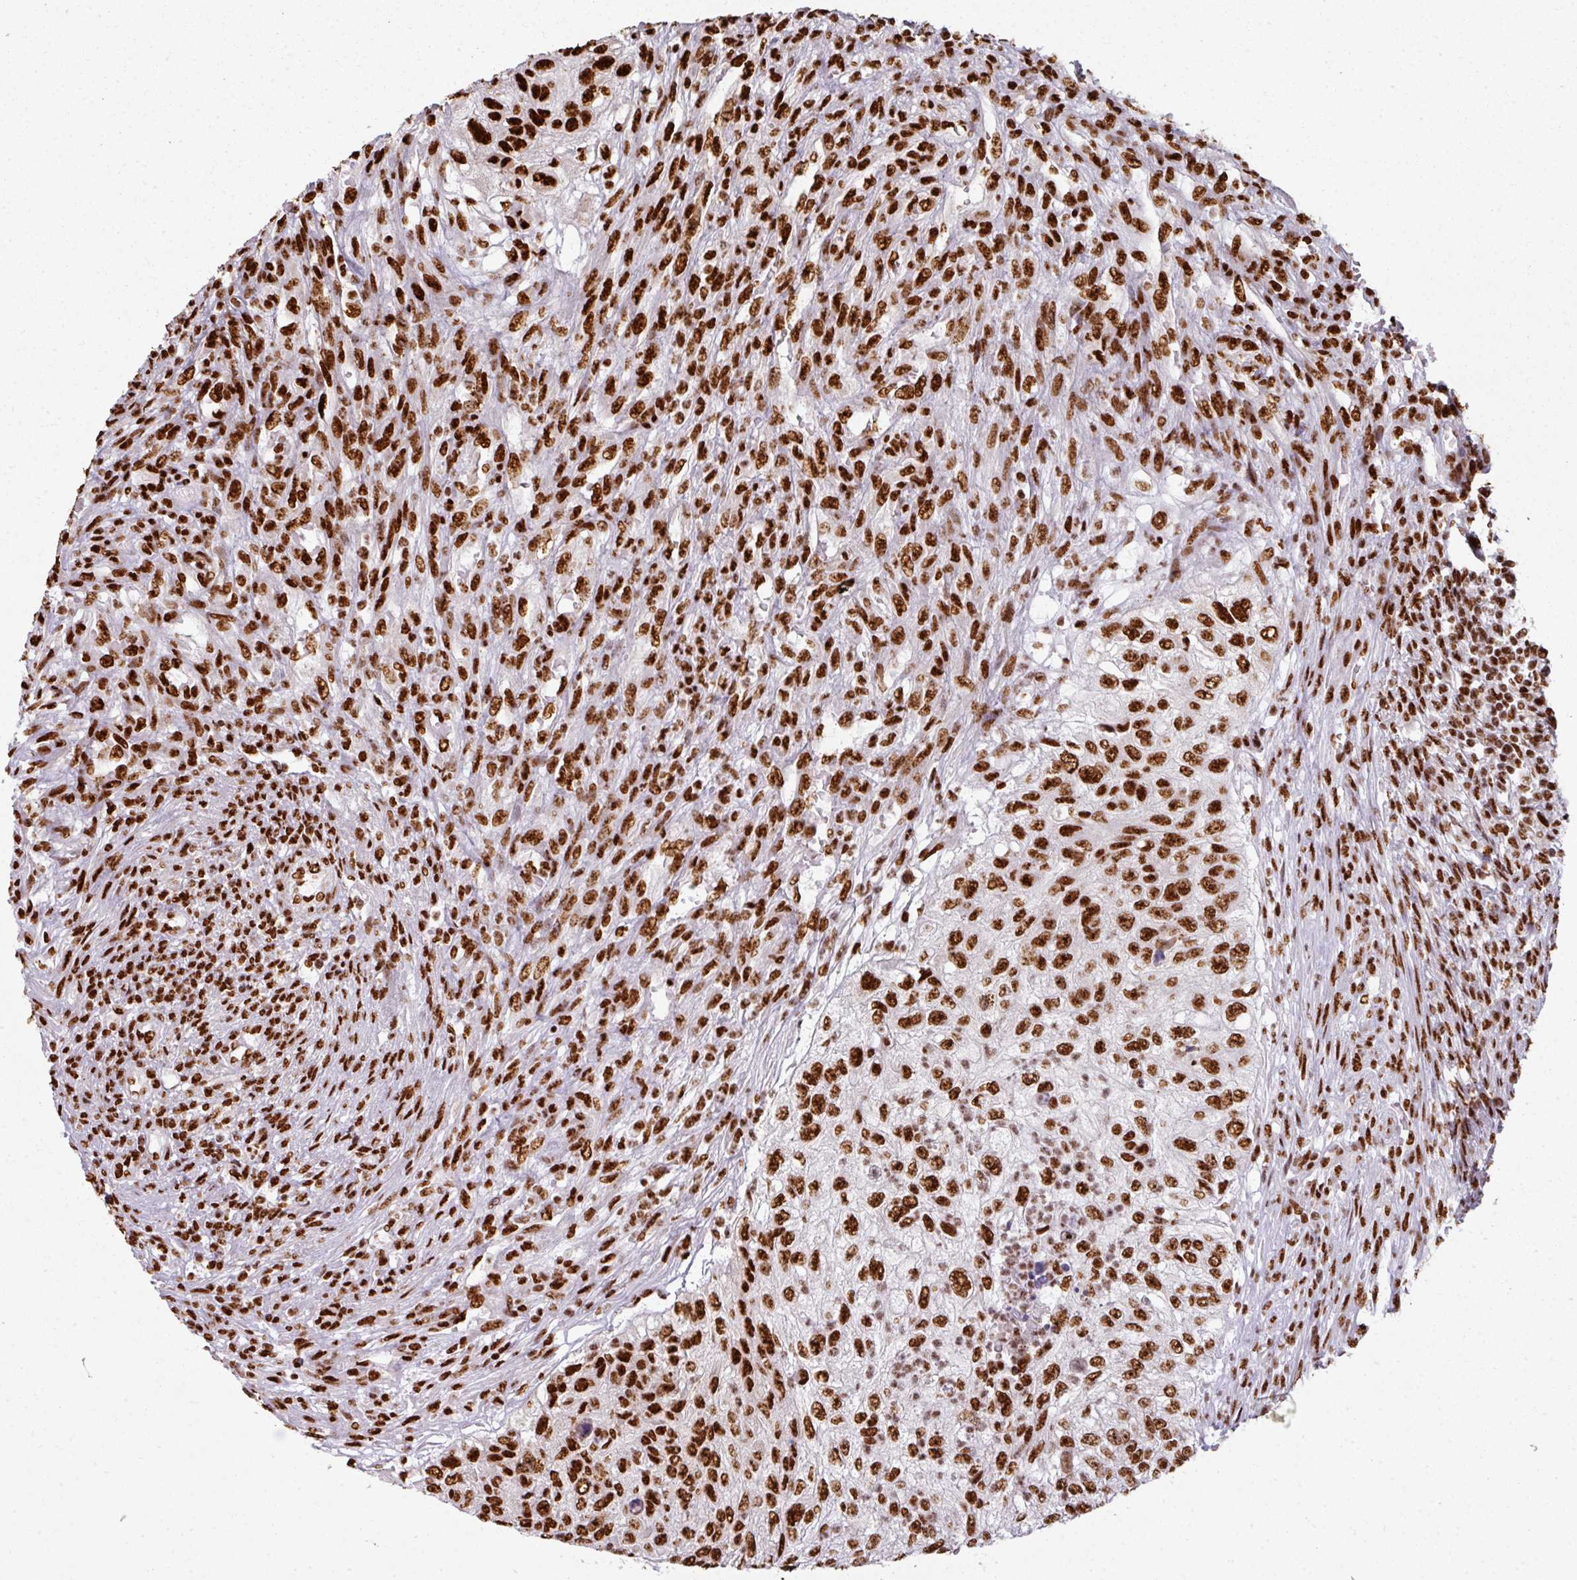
{"staining": {"intensity": "strong", "quantity": ">75%", "location": "nuclear"}, "tissue": "urothelial cancer", "cell_type": "Tumor cells", "image_type": "cancer", "snomed": [{"axis": "morphology", "description": "Urothelial carcinoma, High grade"}, {"axis": "topography", "description": "Urinary bladder"}], "caption": "This photomicrograph exhibits immunohistochemistry staining of human urothelial carcinoma (high-grade), with high strong nuclear expression in about >75% of tumor cells.", "gene": "SIK3", "patient": {"sex": "female", "age": 60}}